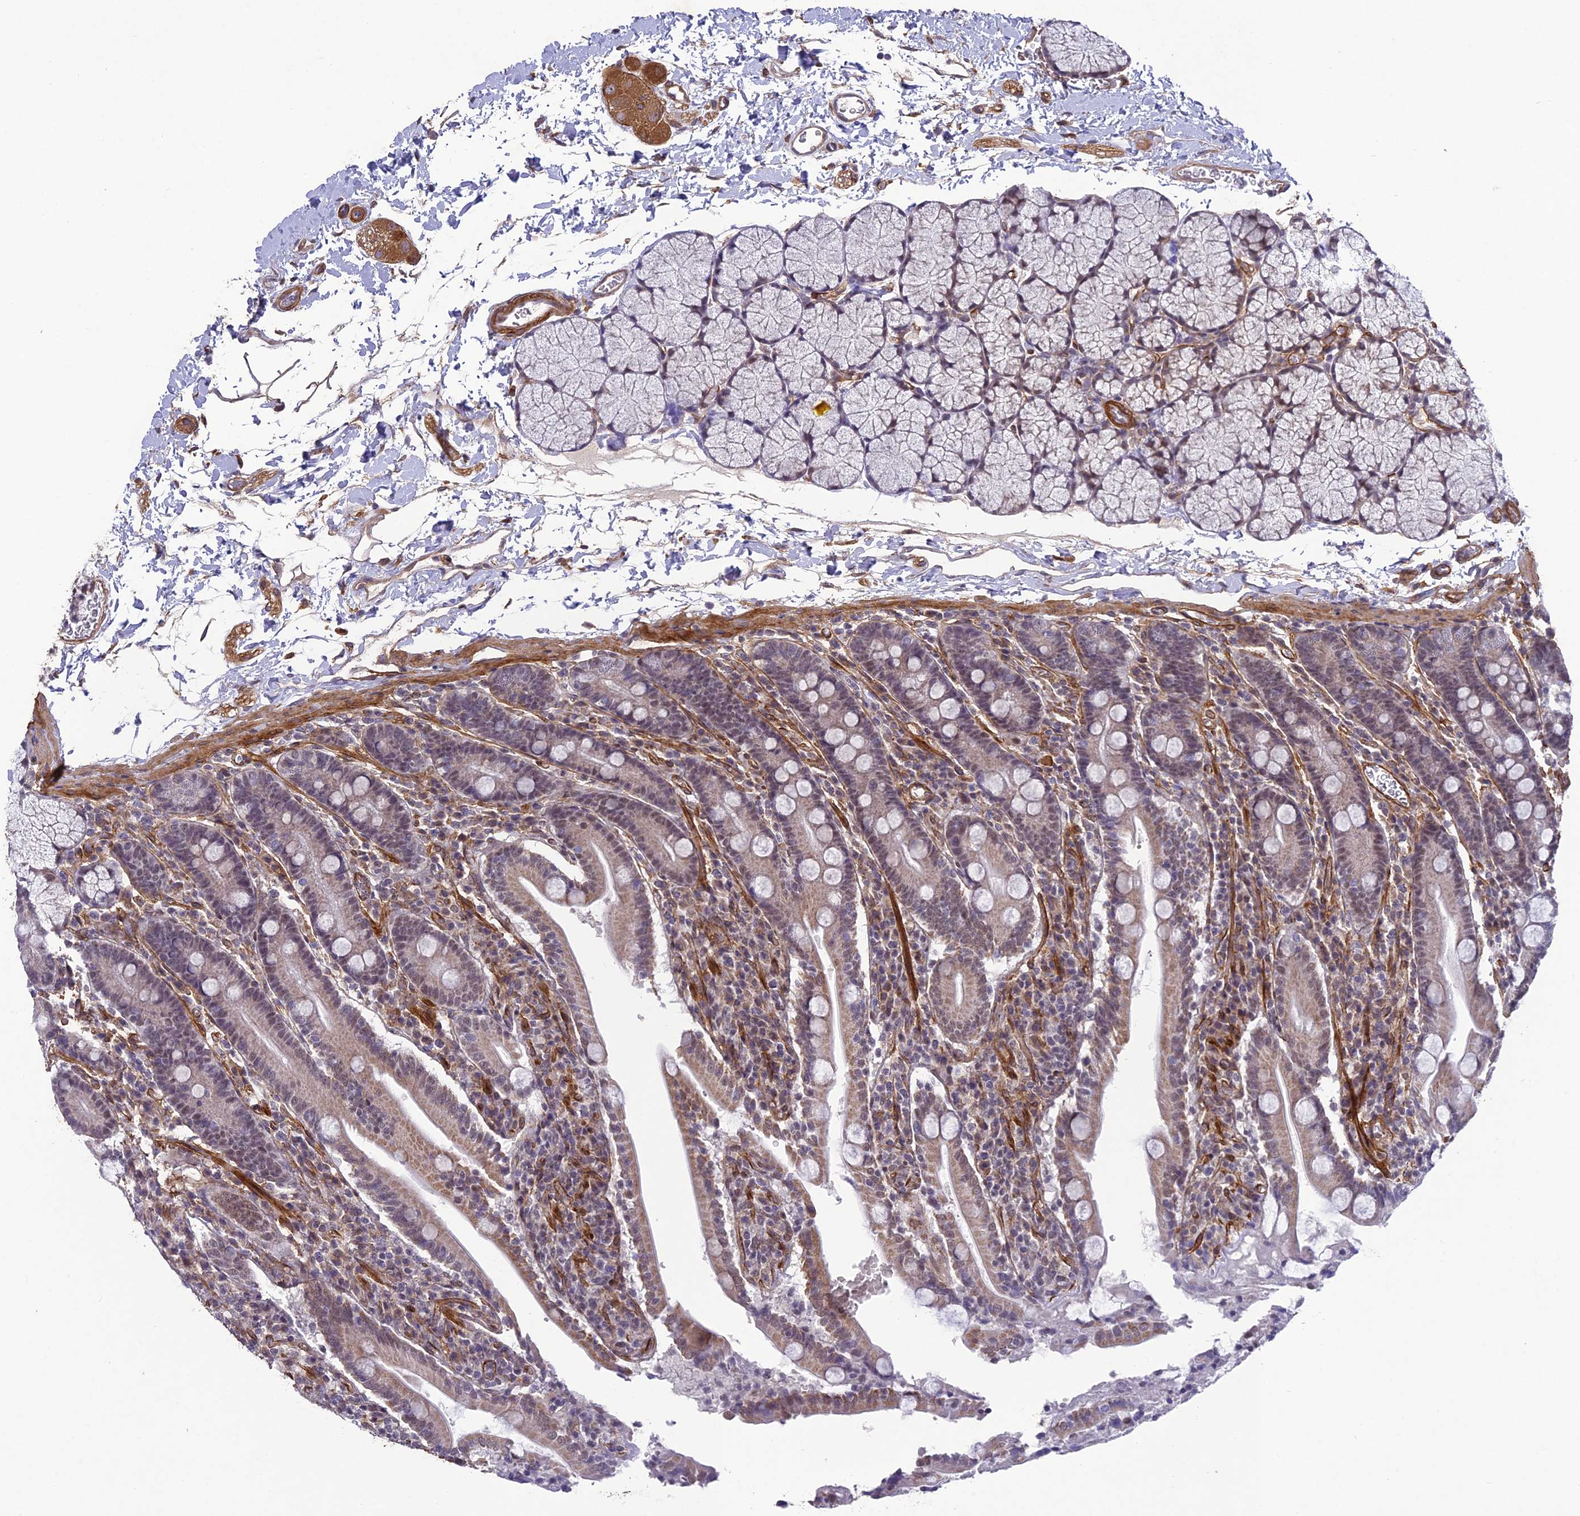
{"staining": {"intensity": "moderate", "quantity": "25%-75%", "location": "cytoplasmic/membranous"}, "tissue": "duodenum", "cell_type": "Glandular cells", "image_type": "normal", "snomed": [{"axis": "morphology", "description": "Normal tissue, NOS"}, {"axis": "topography", "description": "Duodenum"}], "caption": "DAB immunohistochemical staining of benign human duodenum displays moderate cytoplasmic/membranous protein staining in approximately 25%-75% of glandular cells.", "gene": "TNS1", "patient": {"sex": "male", "age": 35}}